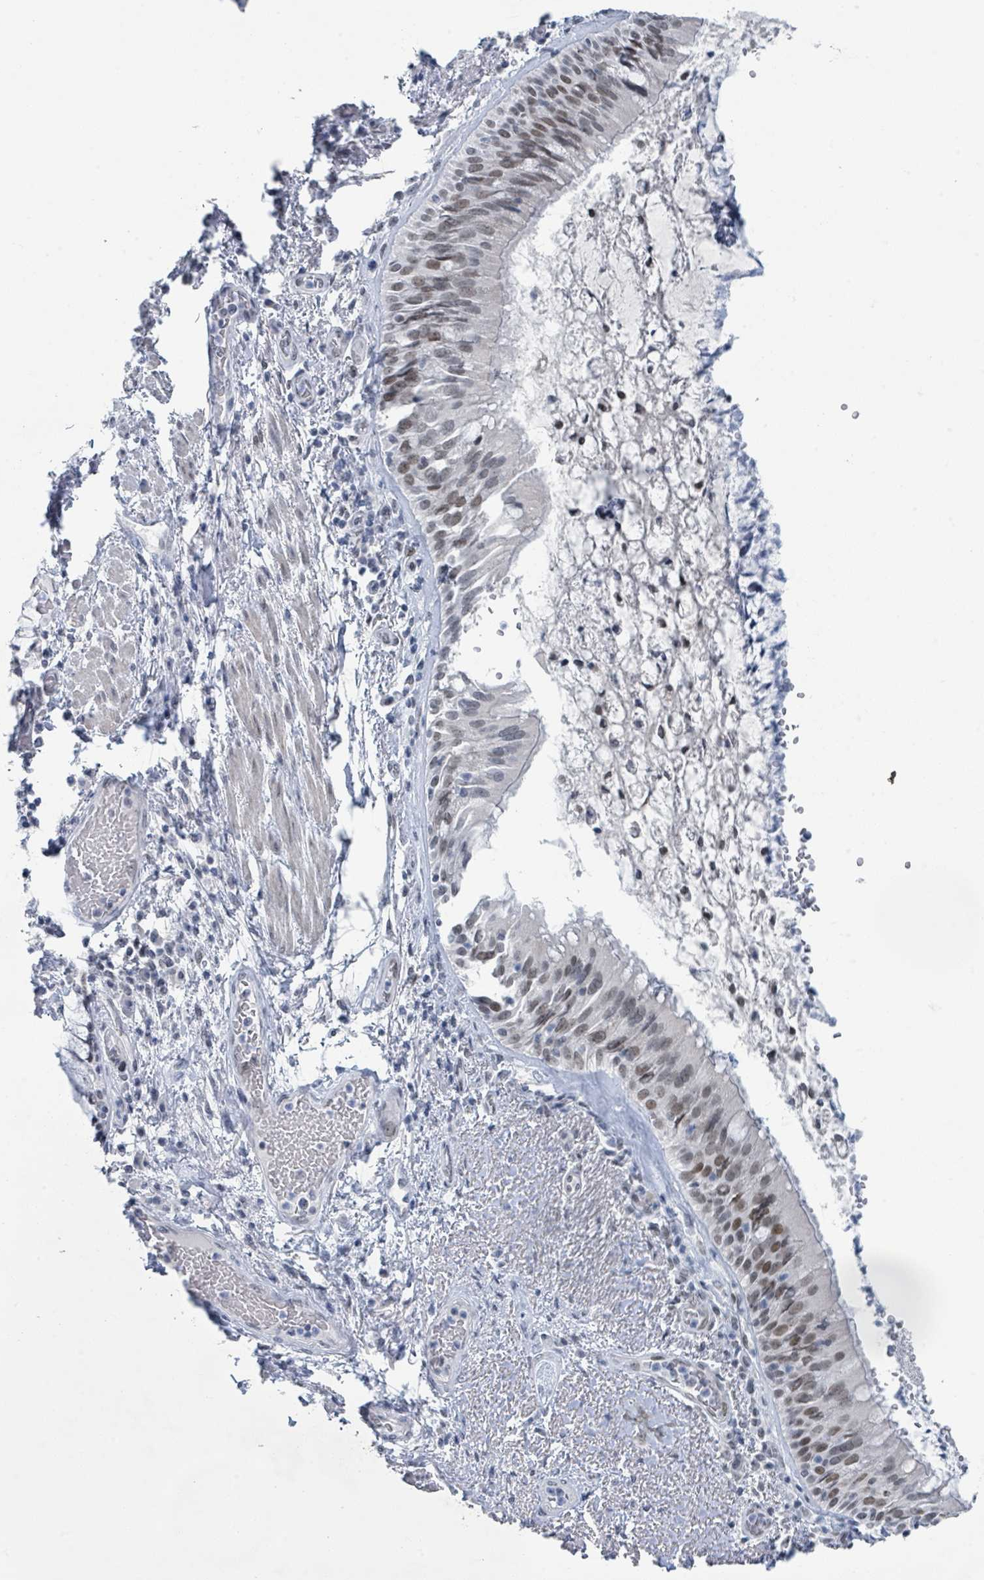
{"staining": {"intensity": "moderate", "quantity": "25%-75%", "location": "nuclear"}, "tissue": "bronchus", "cell_type": "Respiratory epithelial cells", "image_type": "normal", "snomed": [{"axis": "morphology", "description": "Normal tissue, NOS"}, {"axis": "topography", "description": "Cartilage tissue"}, {"axis": "topography", "description": "Bronchus"}], "caption": "IHC of unremarkable human bronchus displays medium levels of moderate nuclear expression in approximately 25%-75% of respiratory epithelial cells. The protein of interest is stained brown, and the nuclei are stained in blue (DAB IHC with brightfield microscopy, high magnification).", "gene": "EHMT2", "patient": {"sex": "male", "age": 63}}